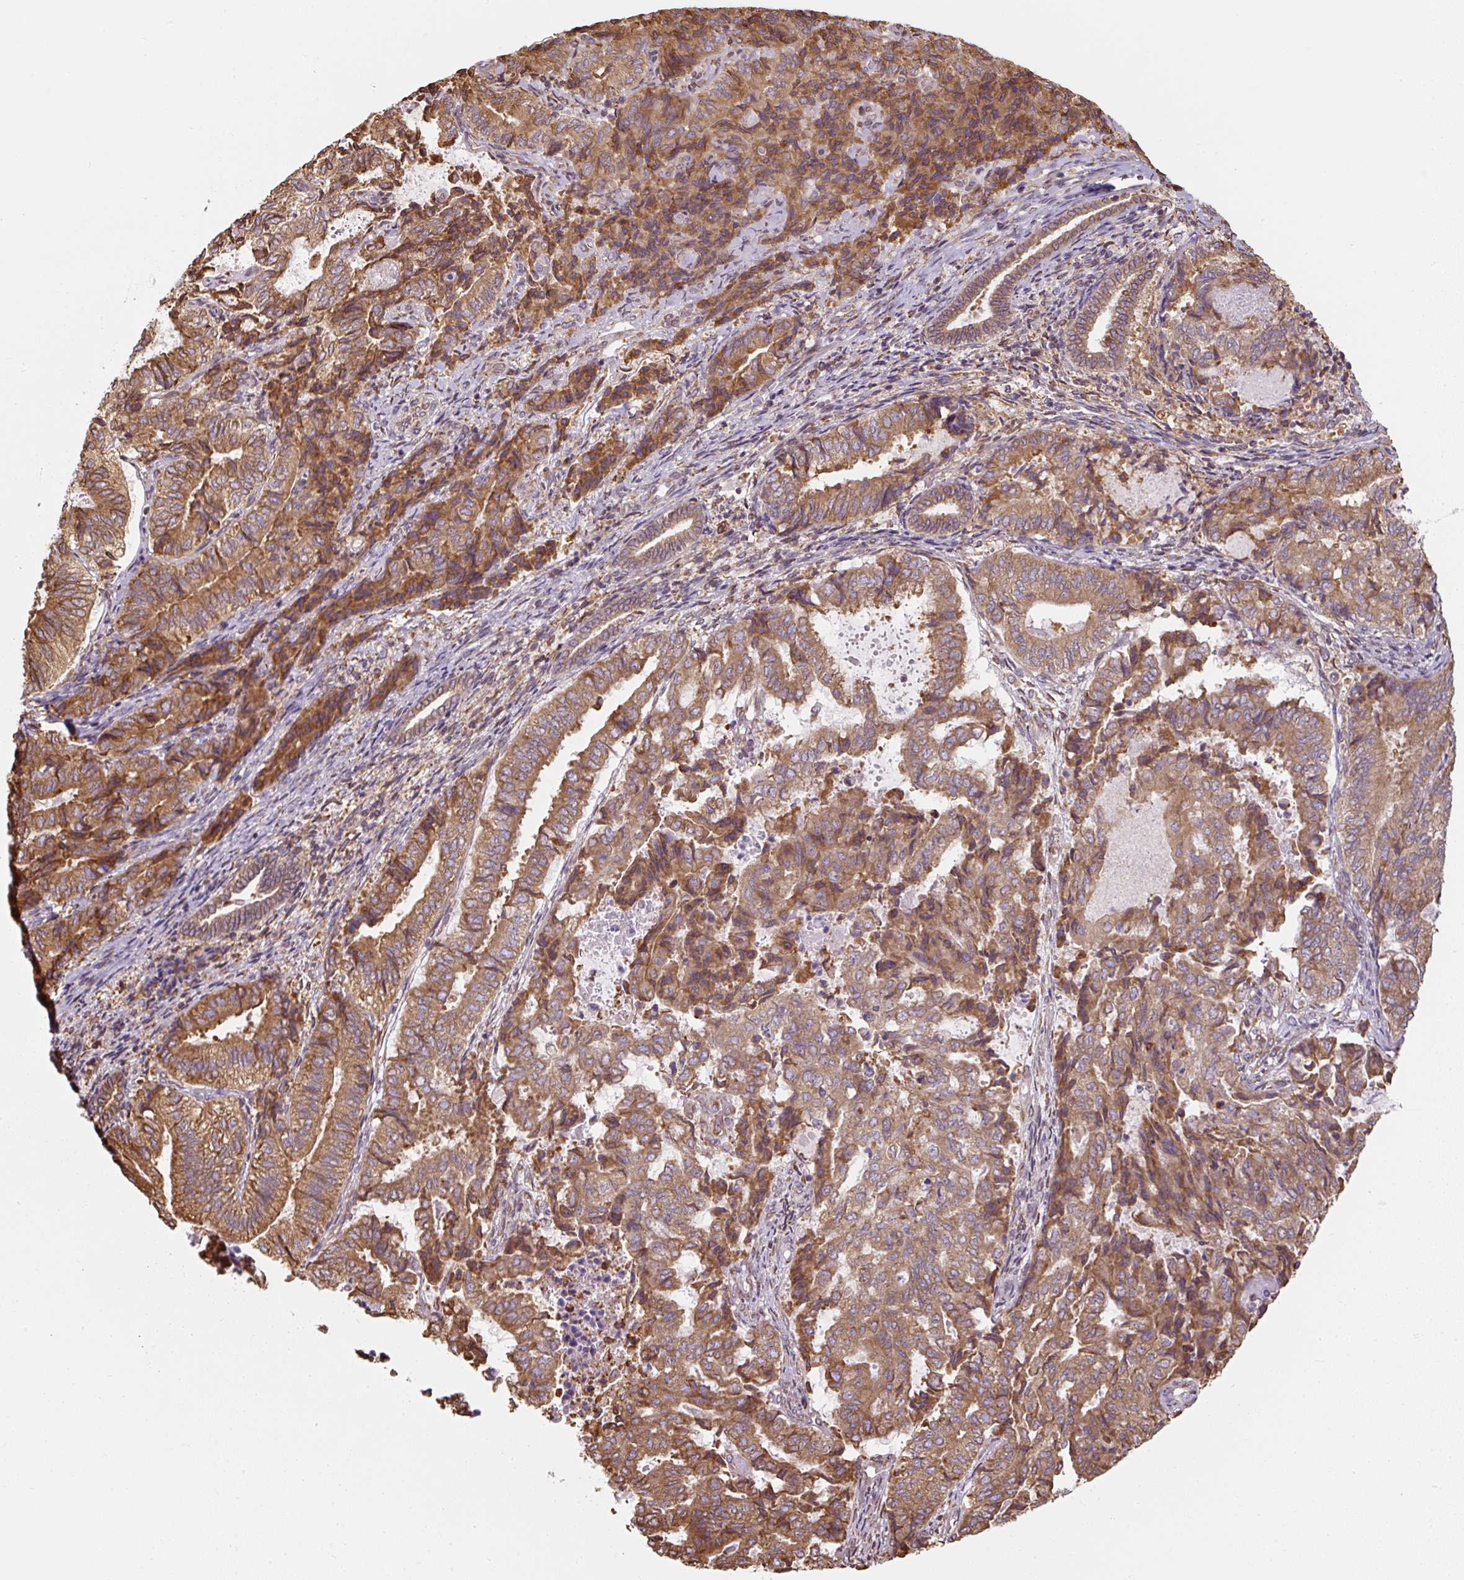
{"staining": {"intensity": "moderate", "quantity": ">75%", "location": "cytoplasmic/membranous"}, "tissue": "endometrial cancer", "cell_type": "Tumor cells", "image_type": "cancer", "snomed": [{"axis": "morphology", "description": "Adenocarcinoma, NOS"}, {"axis": "topography", "description": "Endometrium"}], "caption": "IHC of adenocarcinoma (endometrial) reveals medium levels of moderate cytoplasmic/membranous positivity in about >75% of tumor cells. Immunohistochemistry (ihc) stains the protein of interest in brown and the nuclei are stained blue.", "gene": "PRKCSH", "patient": {"sex": "female", "age": 80}}